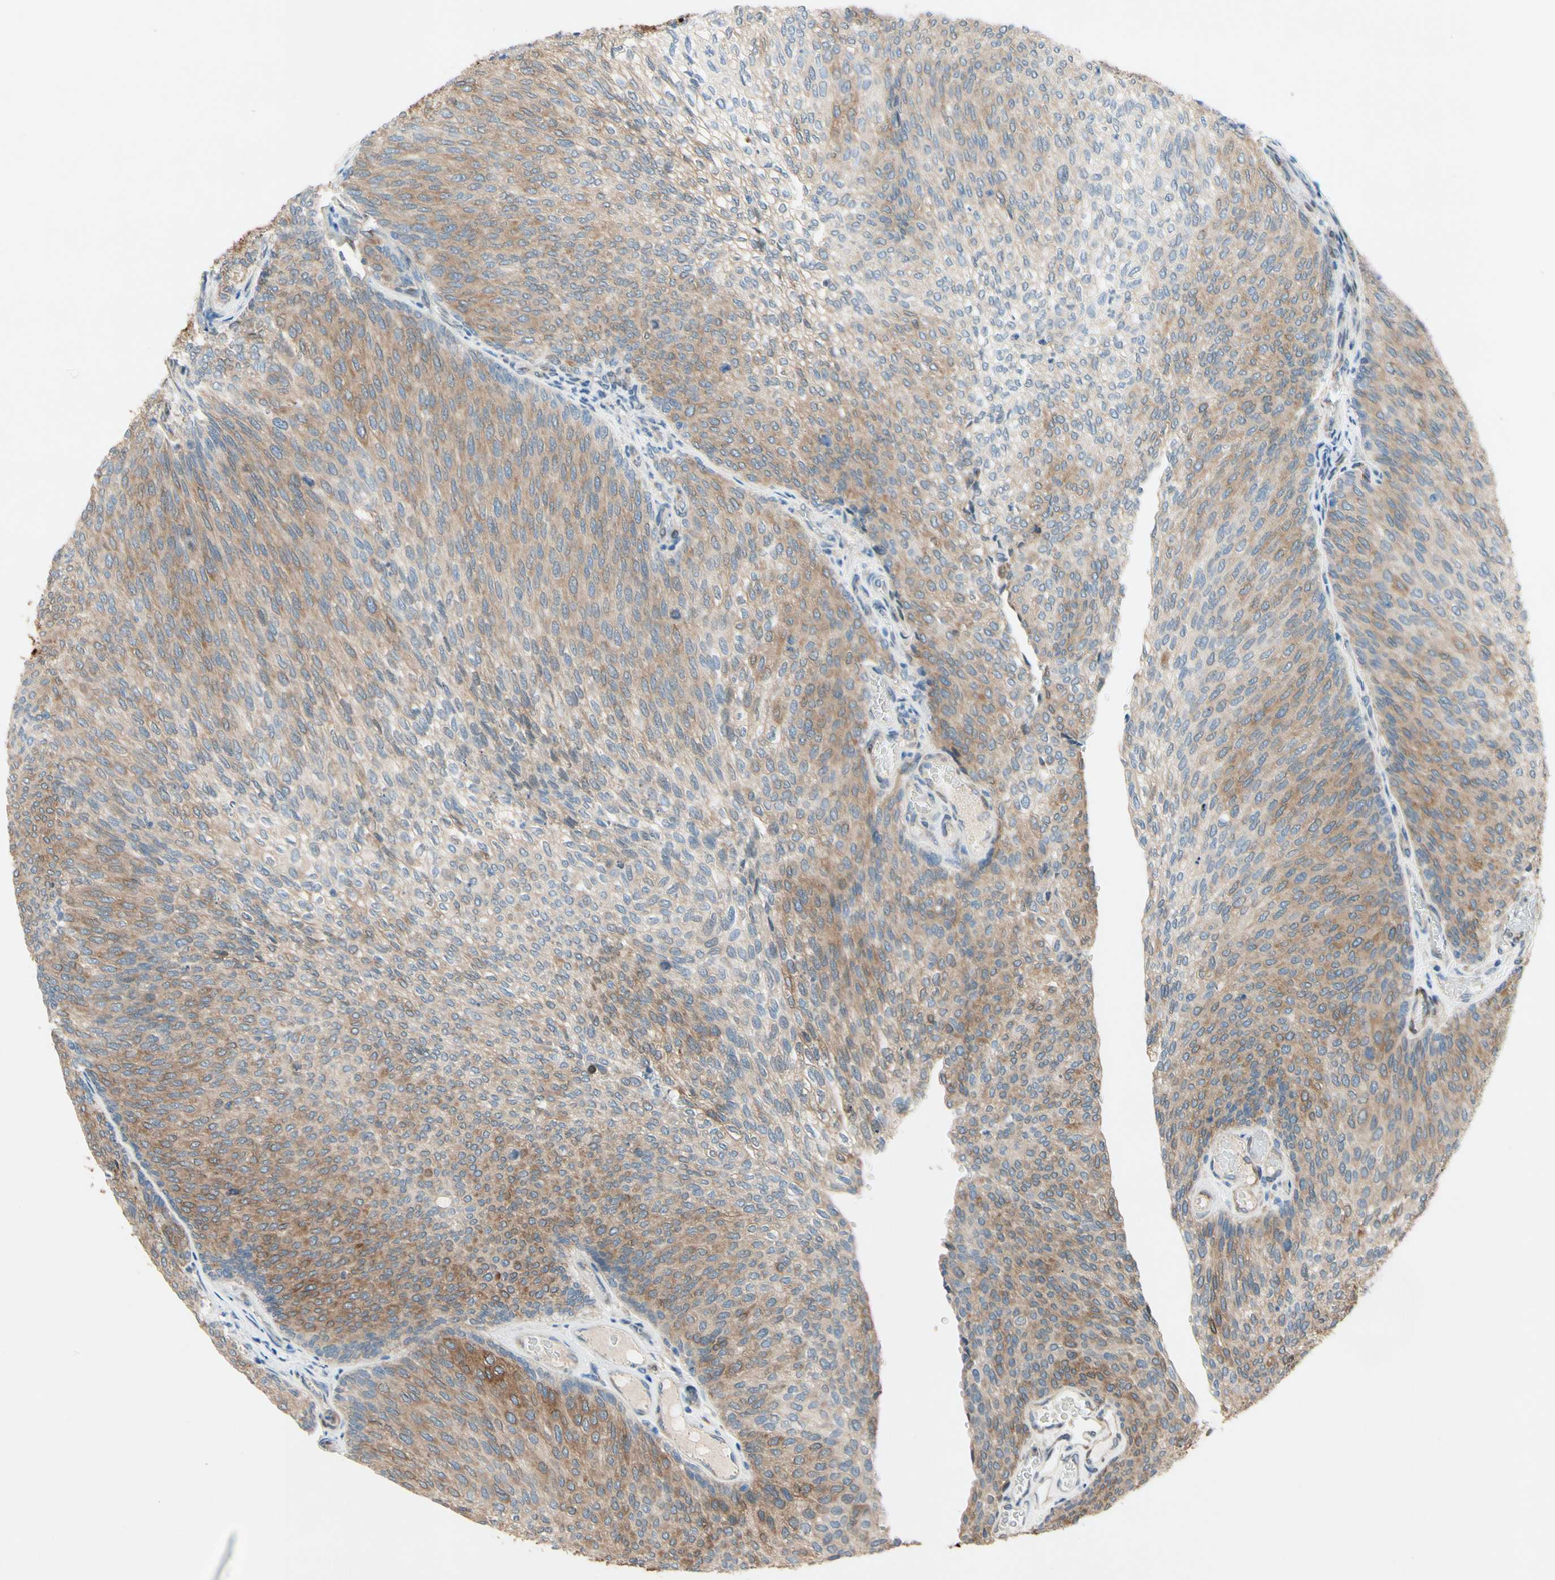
{"staining": {"intensity": "weak", "quantity": "25%-75%", "location": "cytoplasmic/membranous"}, "tissue": "urothelial cancer", "cell_type": "Tumor cells", "image_type": "cancer", "snomed": [{"axis": "morphology", "description": "Urothelial carcinoma, Low grade"}, {"axis": "topography", "description": "Urinary bladder"}], "caption": "Weak cytoplasmic/membranous positivity for a protein is appreciated in approximately 25%-75% of tumor cells of urothelial carcinoma (low-grade) using immunohistochemistry (IHC).", "gene": "PRXL2A", "patient": {"sex": "female", "age": 79}}